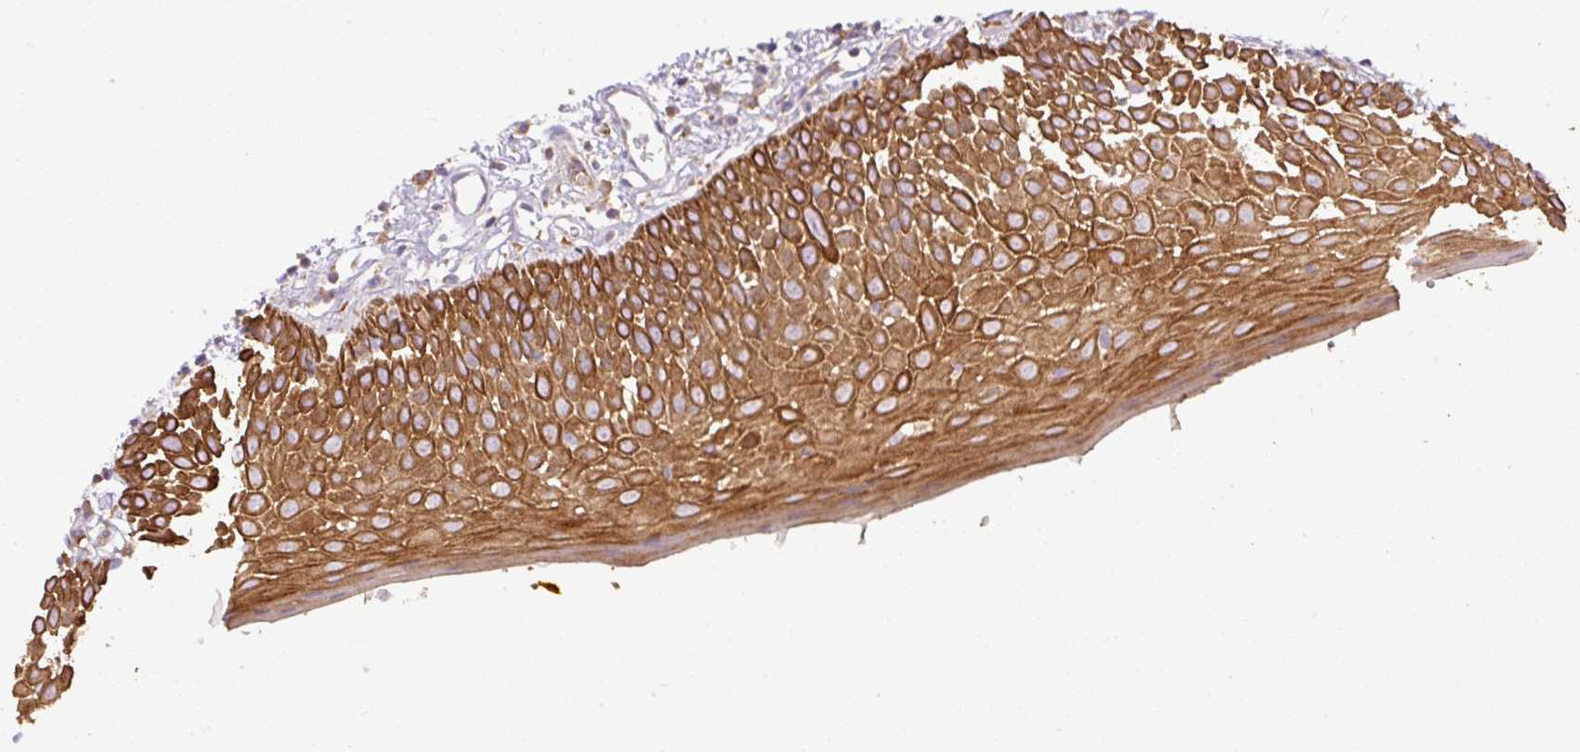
{"staining": {"intensity": "moderate", "quantity": ">75%", "location": "cytoplasmic/membranous"}, "tissue": "oral mucosa", "cell_type": "Squamous epithelial cells", "image_type": "normal", "snomed": [{"axis": "morphology", "description": "Normal tissue, NOS"}, {"axis": "morphology", "description": "Squamous cell carcinoma, NOS"}, {"axis": "topography", "description": "Oral tissue"}, {"axis": "topography", "description": "Tounge, NOS"}, {"axis": "topography", "description": "Head-Neck"}], "caption": "Benign oral mucosa reveals moderate cytoplasmic/membranous positivity in about >75% of squamous epithelial cells, visualized by immunohistochemistry.", "gene": "DAPK1", "patient": {"sex": "male", "age": 76}}